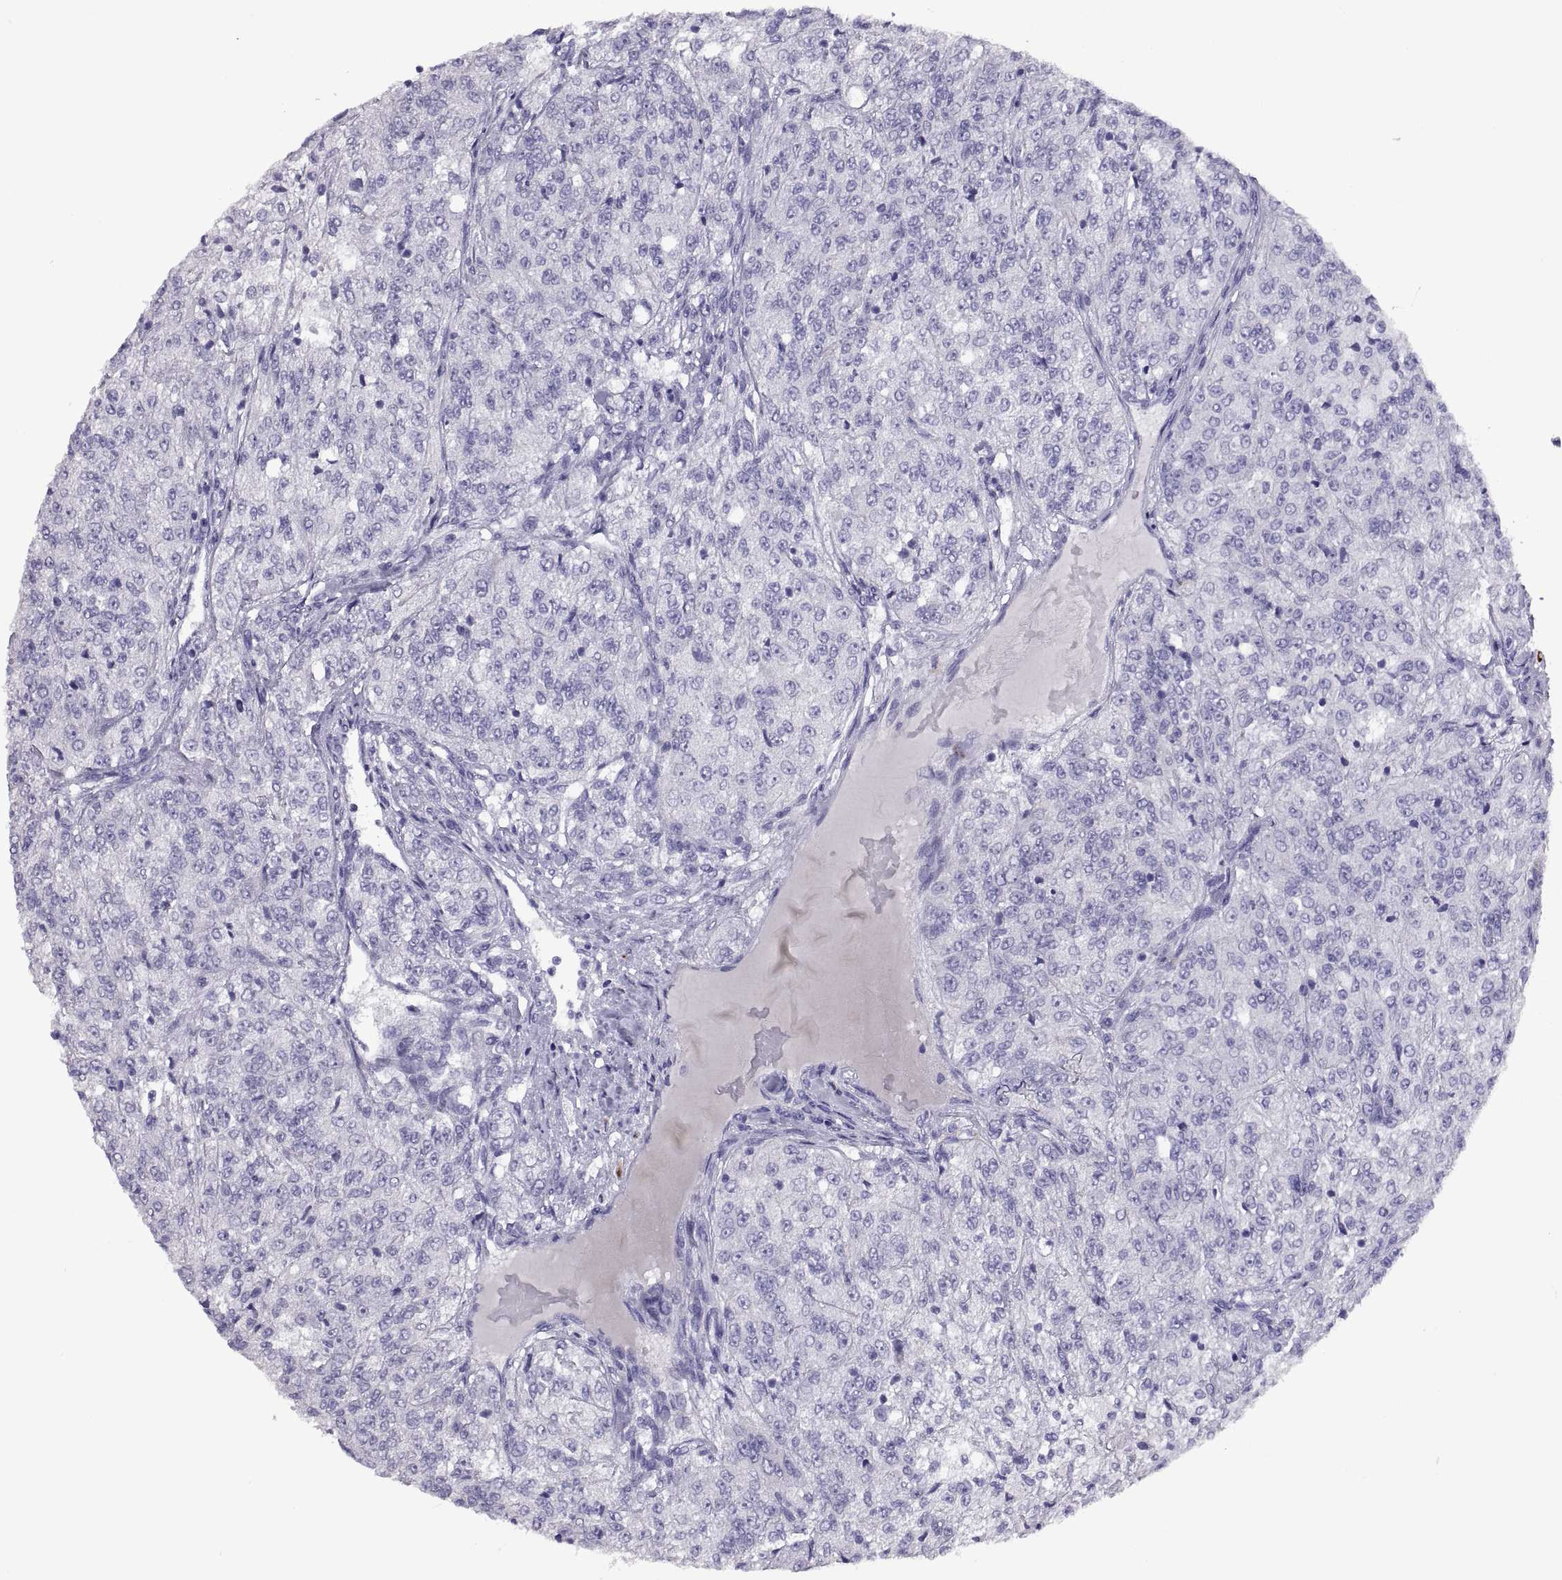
{"staining": {"intensity": "negative", "quantity": "none", "location": "none"}, "tissue": "renal cancer", "cell_type": "Tumor cells", "image_type": "cancer", "snomed": [{"axis": "morphology", "description": "Adenocarcinoma, NOS"}, {"axis": "topography", "description": "Kidney"}], "caption": "This photomicrograph is of renal cancer stained with immunohistochemistry (IHC) to label a protein in brown with the nuclei are counter-stained blue. There is no staining in tumor cells.", "gene": "RGS20", "patient": {"sex": "female", "age": 63}}